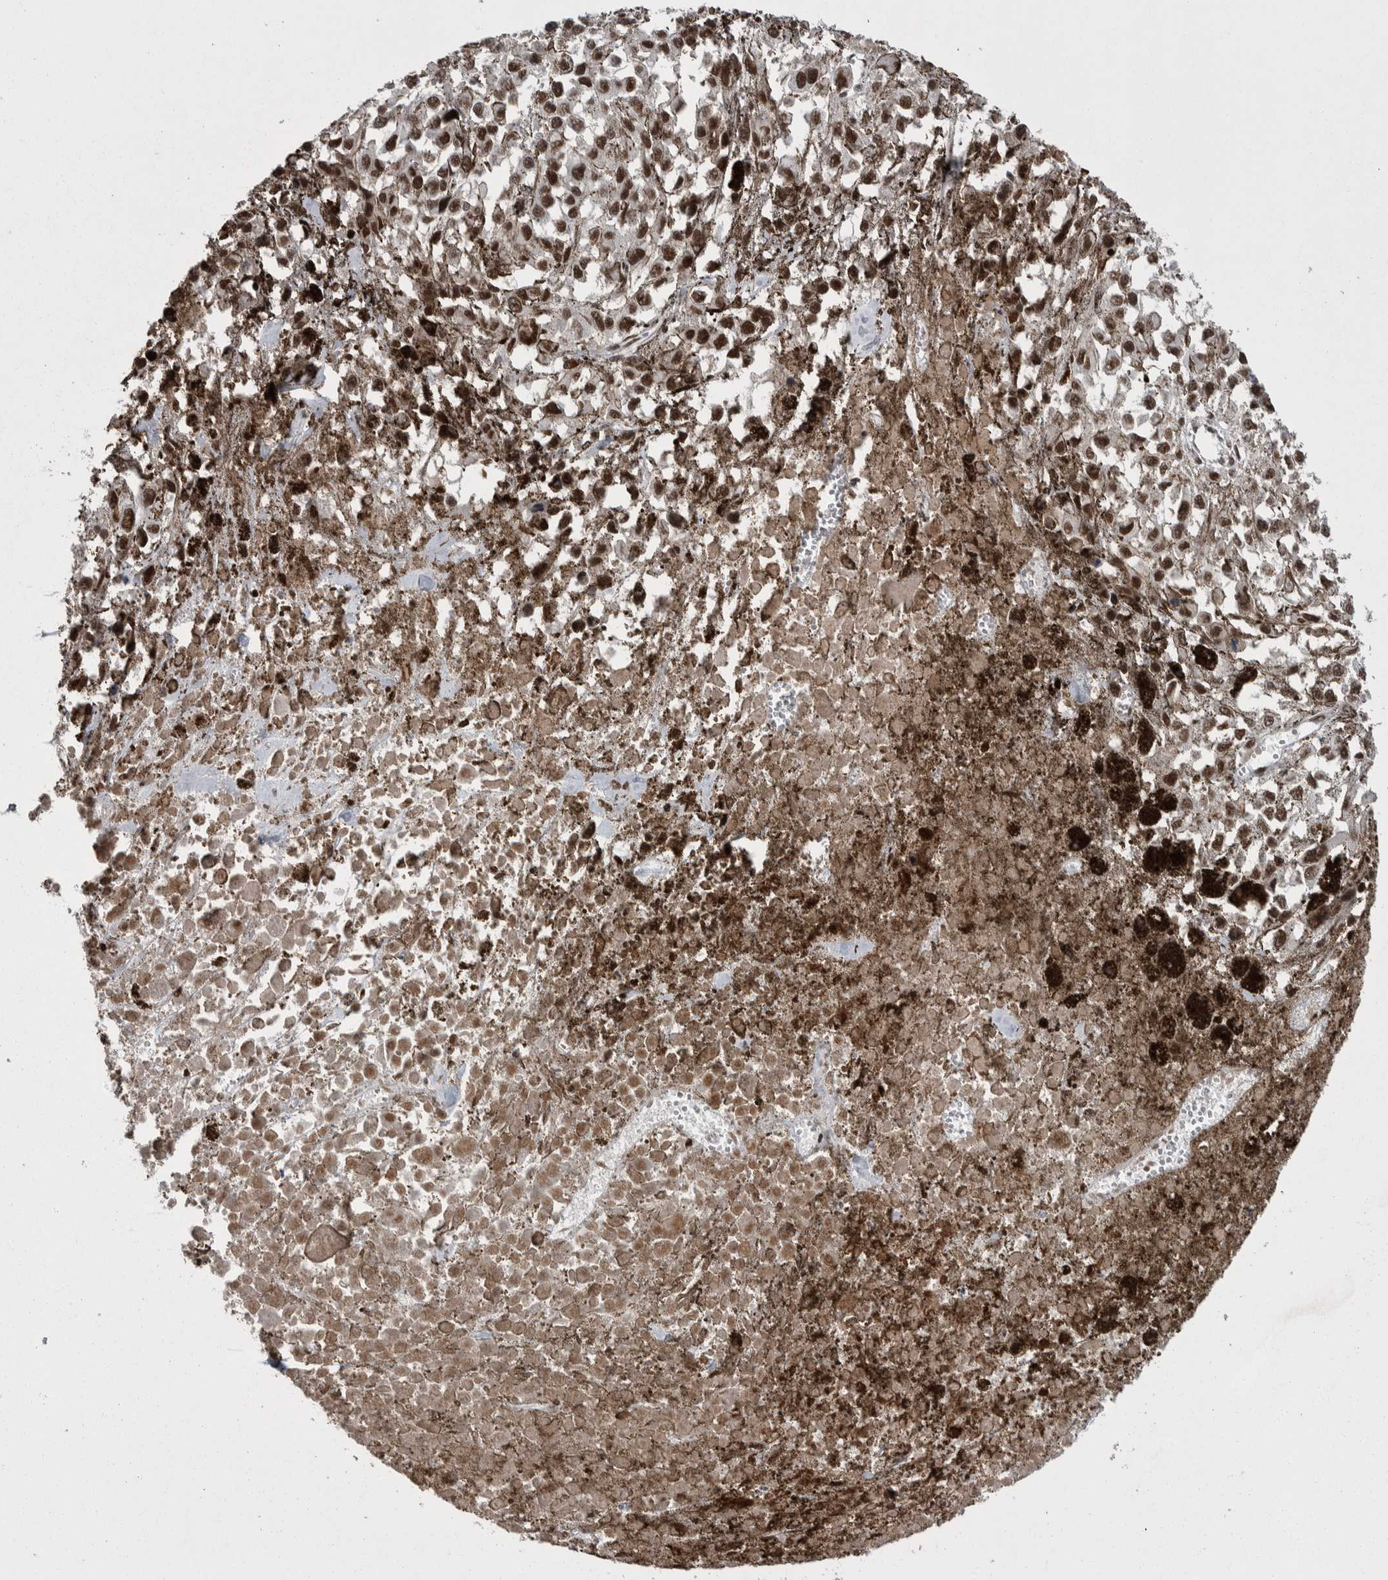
{"staining": {"intensity": "strong", "quantity": ">75%", "location": "nuclear"}, "tissue": "melanoma", "cell_type": "Tumor cells", "image_type": "cancer", "snomed": [{"axis": "morphology", "description": "Malignant melanoma, Metastatic site"}, {"axis": "topography", "description": "Lymph node"}], "caption": "Immunohistochemistry image of neoplastic tissue: melanoma stained using immunohistochemistry (IHC) reveals high levels of strong protein expression localized specifically in the nuclear of tumor cells, appearing as a nuclear brown color.", "gene": "DMTF1", "patient": {"sex": "male", "age": 59}}